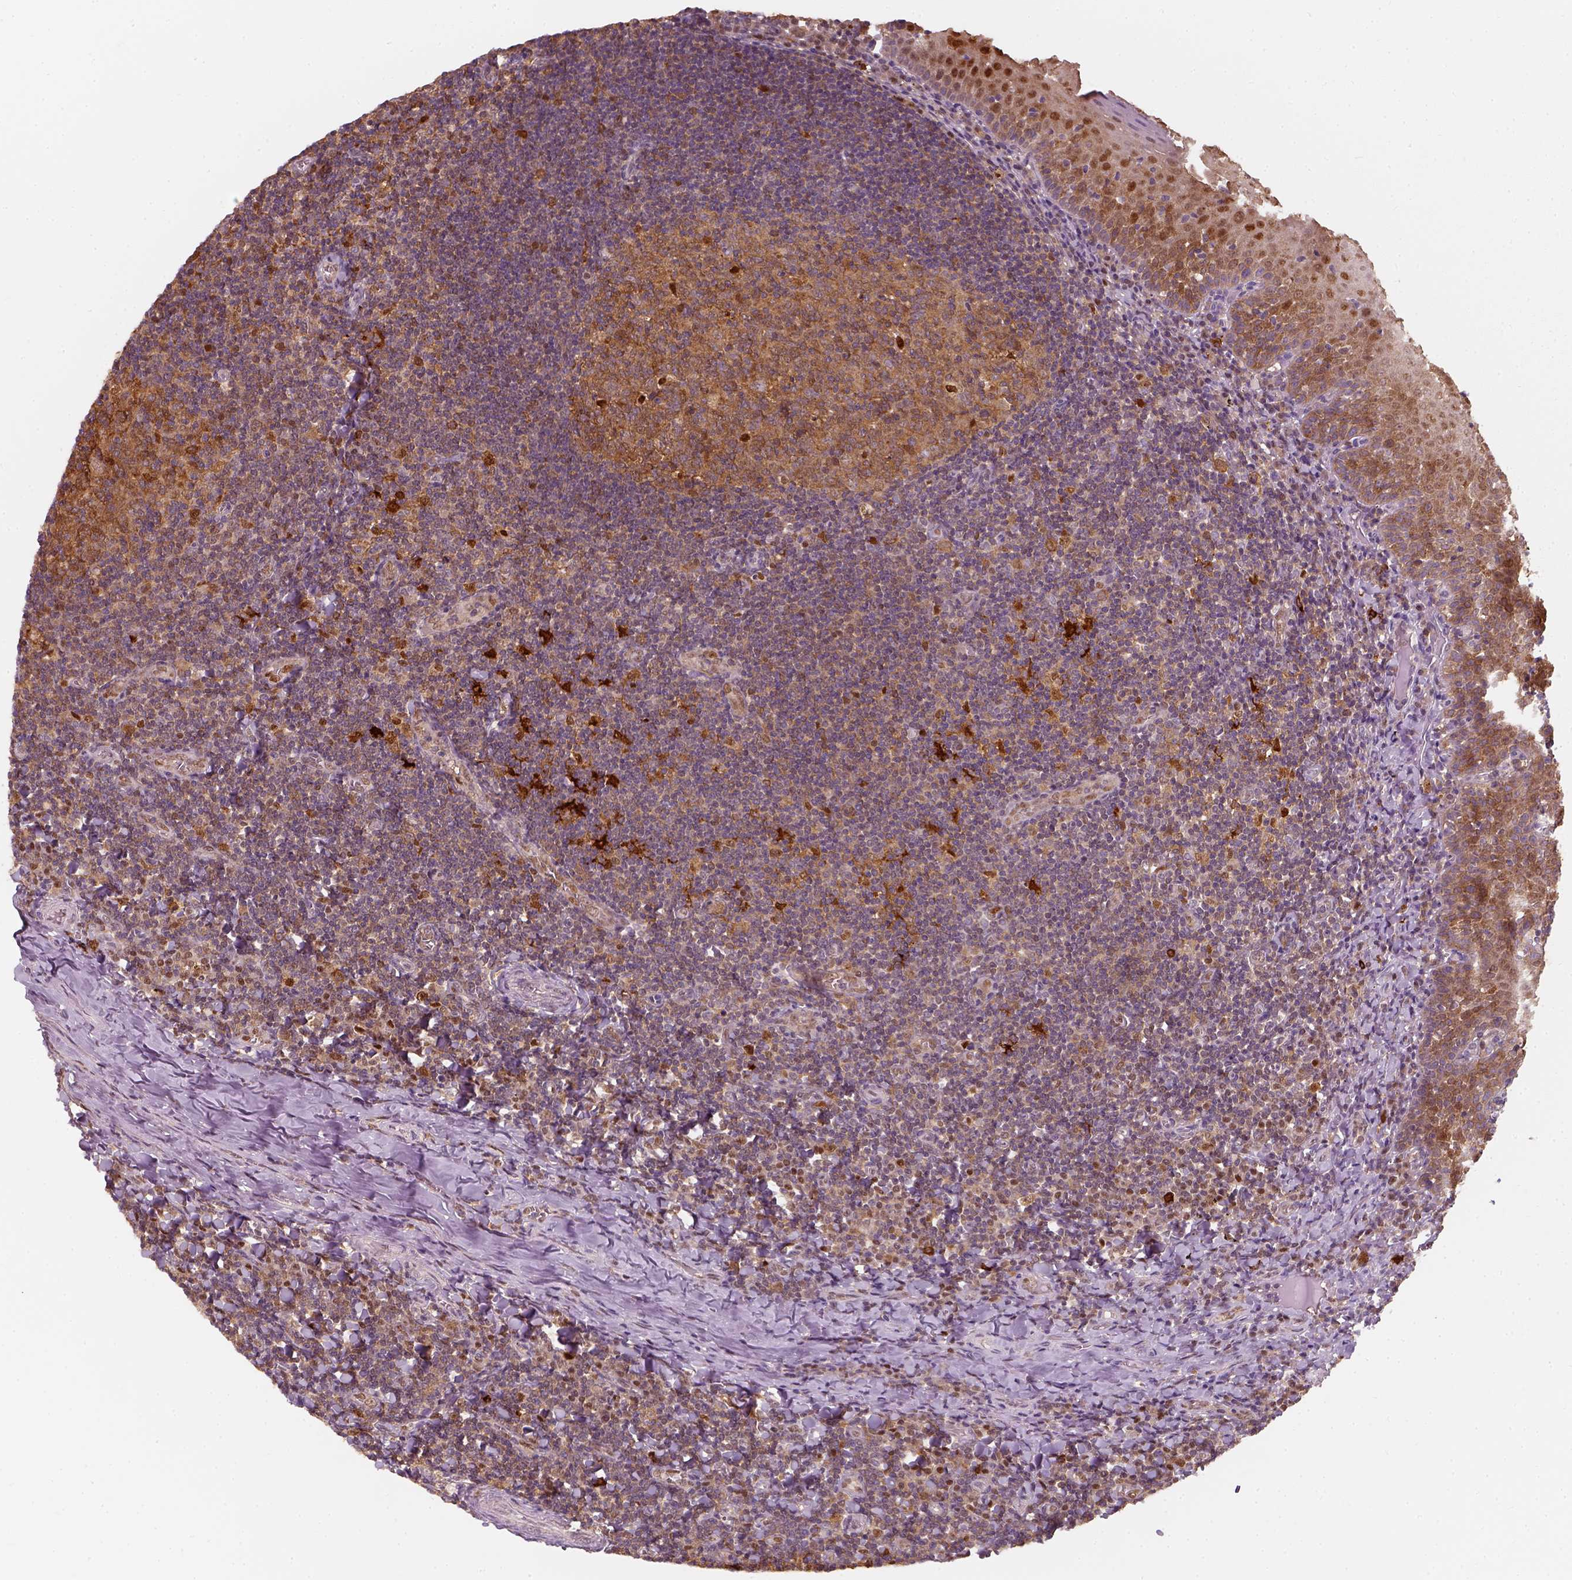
{"staining": {"intensity": "strong", "quantity": "<25%", "location": "cytoplasmic/membranous,nuclear"}, "tissue": "tonsil", "cell_type": "Germinal center cells", "image_type": "normal", "snomed": [{"axis": "morphology", "description": "Normal tissue, NOS"}, {"axis": "morphology", "description": "Inflammation, NOS"}, {"axis": "topography", "description": "Tonsil"}], "caption": "High-magnification brightfield microscopy of normal tonsil stained with DAB (3,3'-diaminobenzidine) (brown) and counterstained with hematoxylin (blue). germinal center cells exhibit strong cytoplasmic/membranous,nuclear staining is identified in approximately<25% of cells. (DAB IHC with brightfield microscopy, high magnification).", "gene": "SQSTM1", "patient": {"sex": "female", "age": 31}}